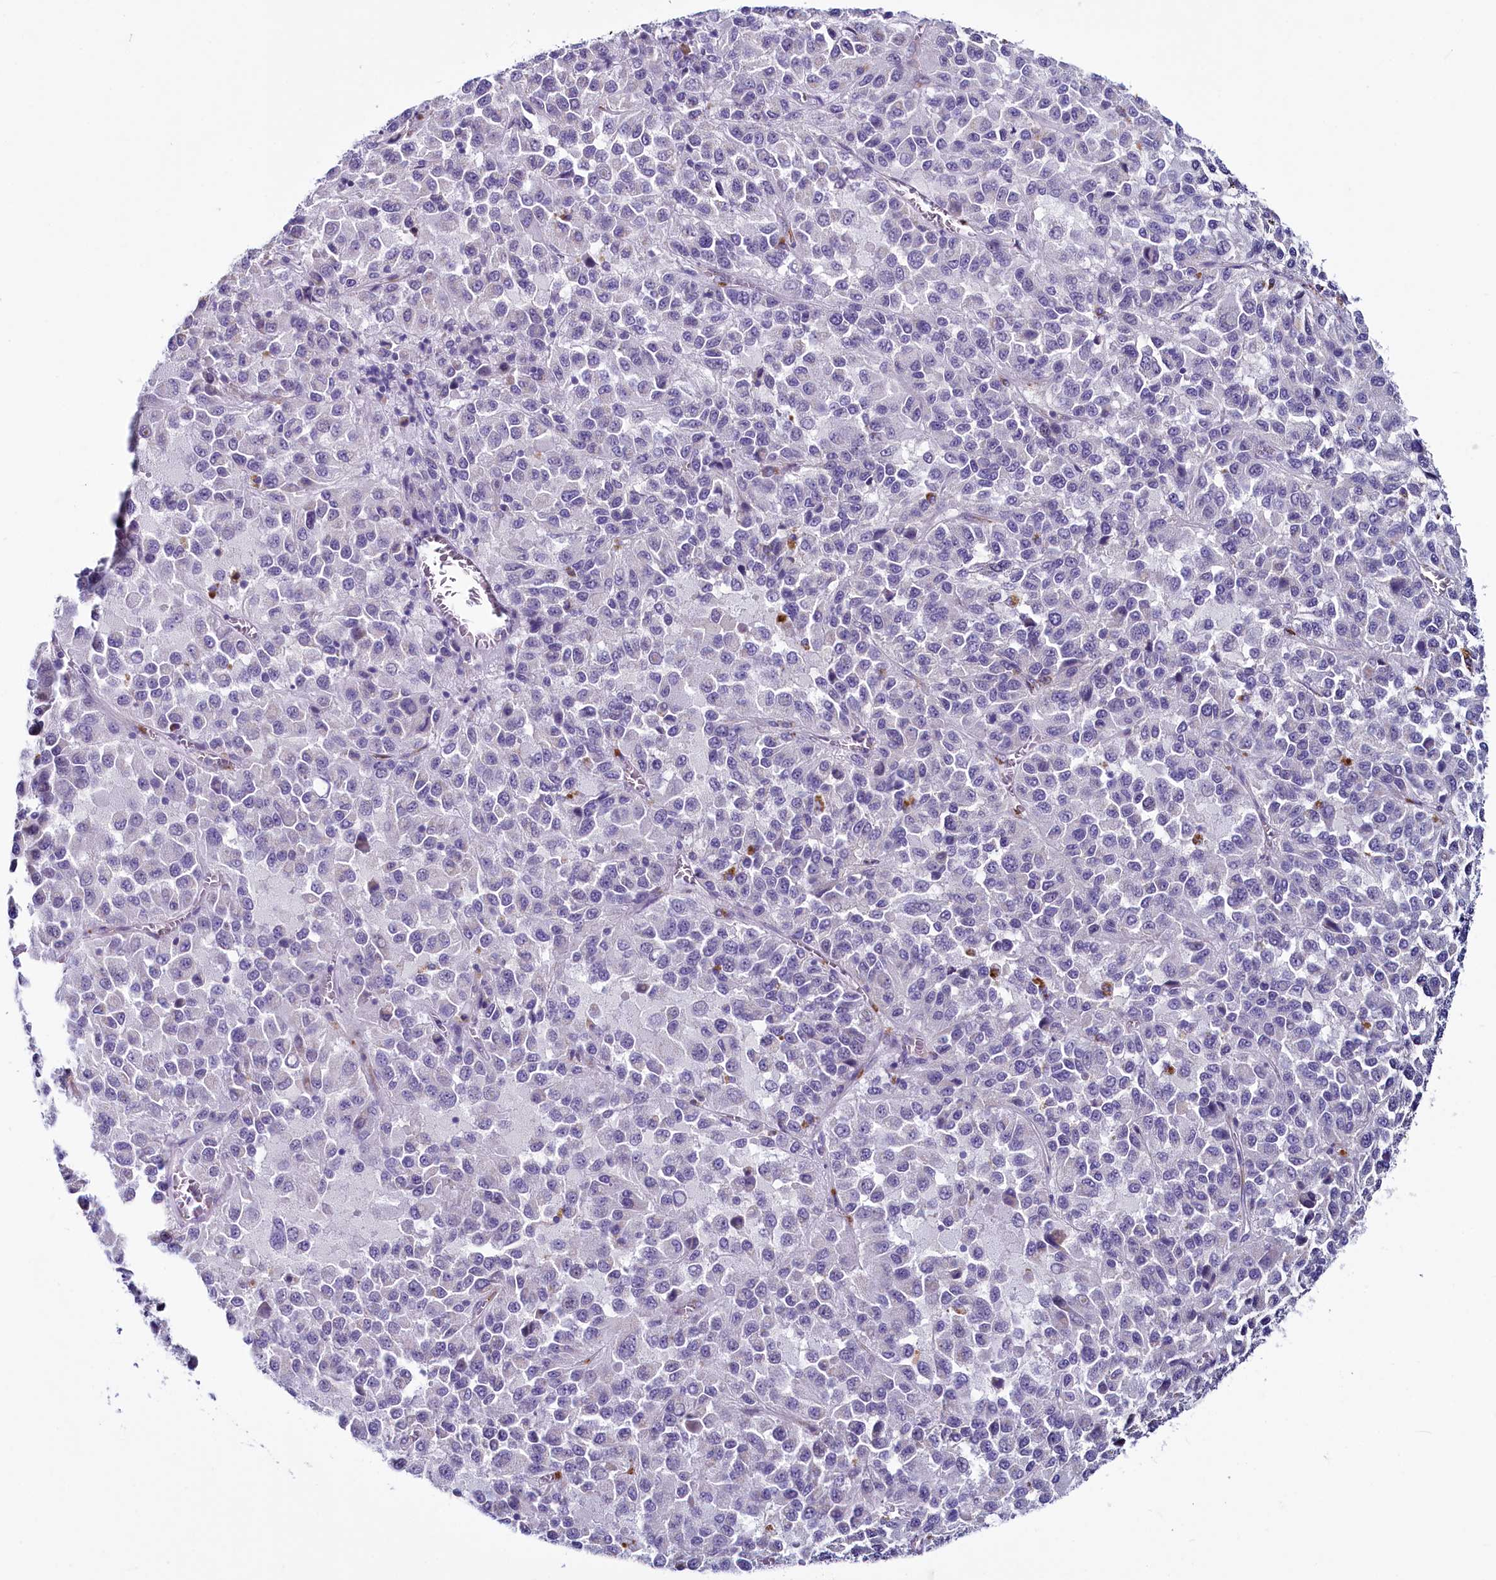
{"staining": {"intensity": "negative", "quantity": "none", "location": "none"}, "tissue": "melanoma", "cell_type": "Tumor cells", "image_type": "cancer", "snomed": [{"axis": "morphology", "description": "Malignant melanoma, Metastatic site"}, {"axis": "topography", "description": "Lung"}], "caption": "The immunohistochemistry photomicrograph has no significant positivity in tumor cells of malignant melanoma (metastatic site) tissue.", "gene": "INSC", "patient": {"sex": "male", "age": 64}}